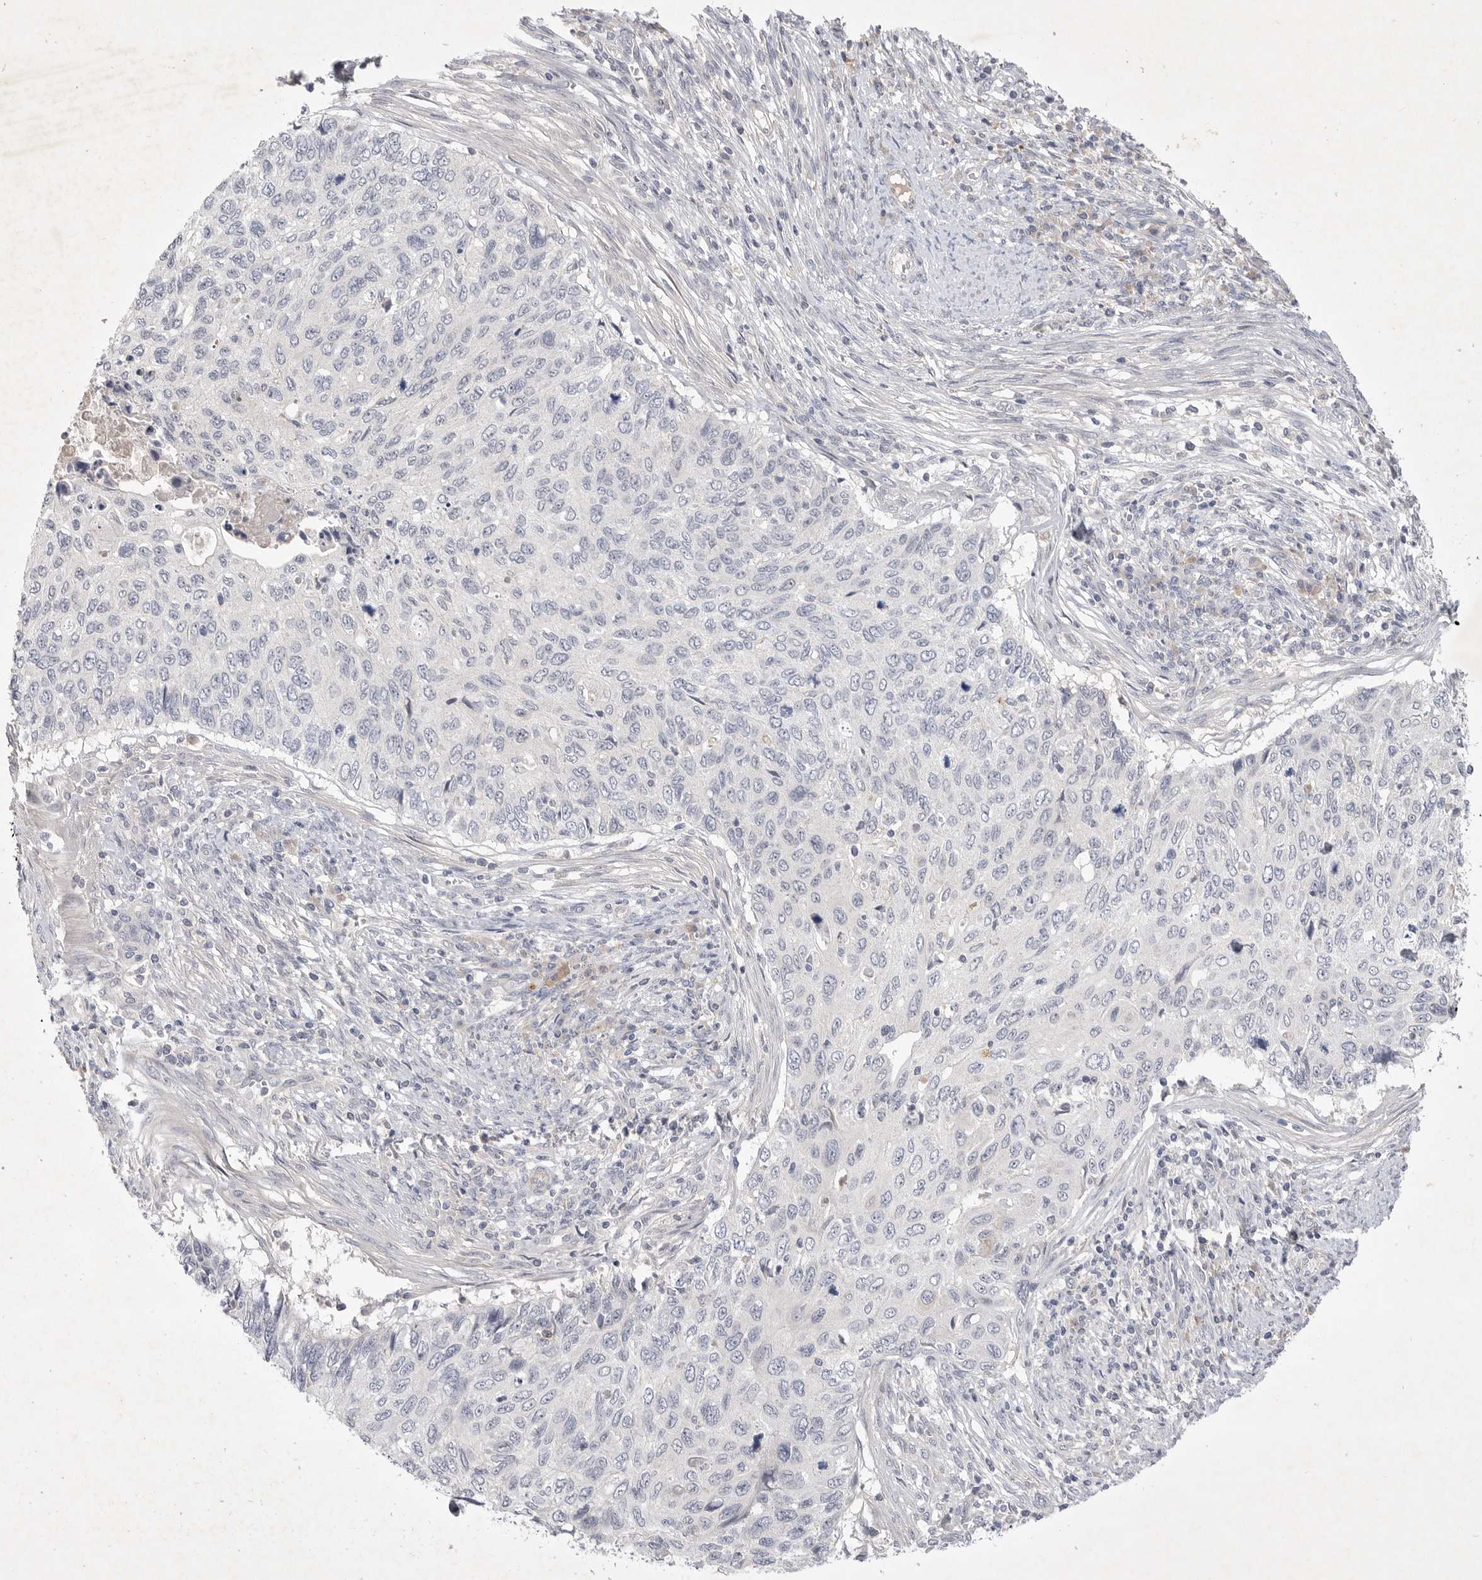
{"staining": {"intensity": "negative", "quantity": "none", "location": "none"}, "tissue": "cervical cancer", "cell_type": "Tumor cells", "image_type": "cancer", "snomed": [{"axis": "morphology", "description": "Squamous cell carcinoma, NOS"}, {"axis": "topography", "description": "Cervix"}], "caption": "Tumor cells show no significant expression in cervical cancer (squamous cell carcinoma).", "gene": "ITGAD", "patient": {"sex": "female", "age": 70}}